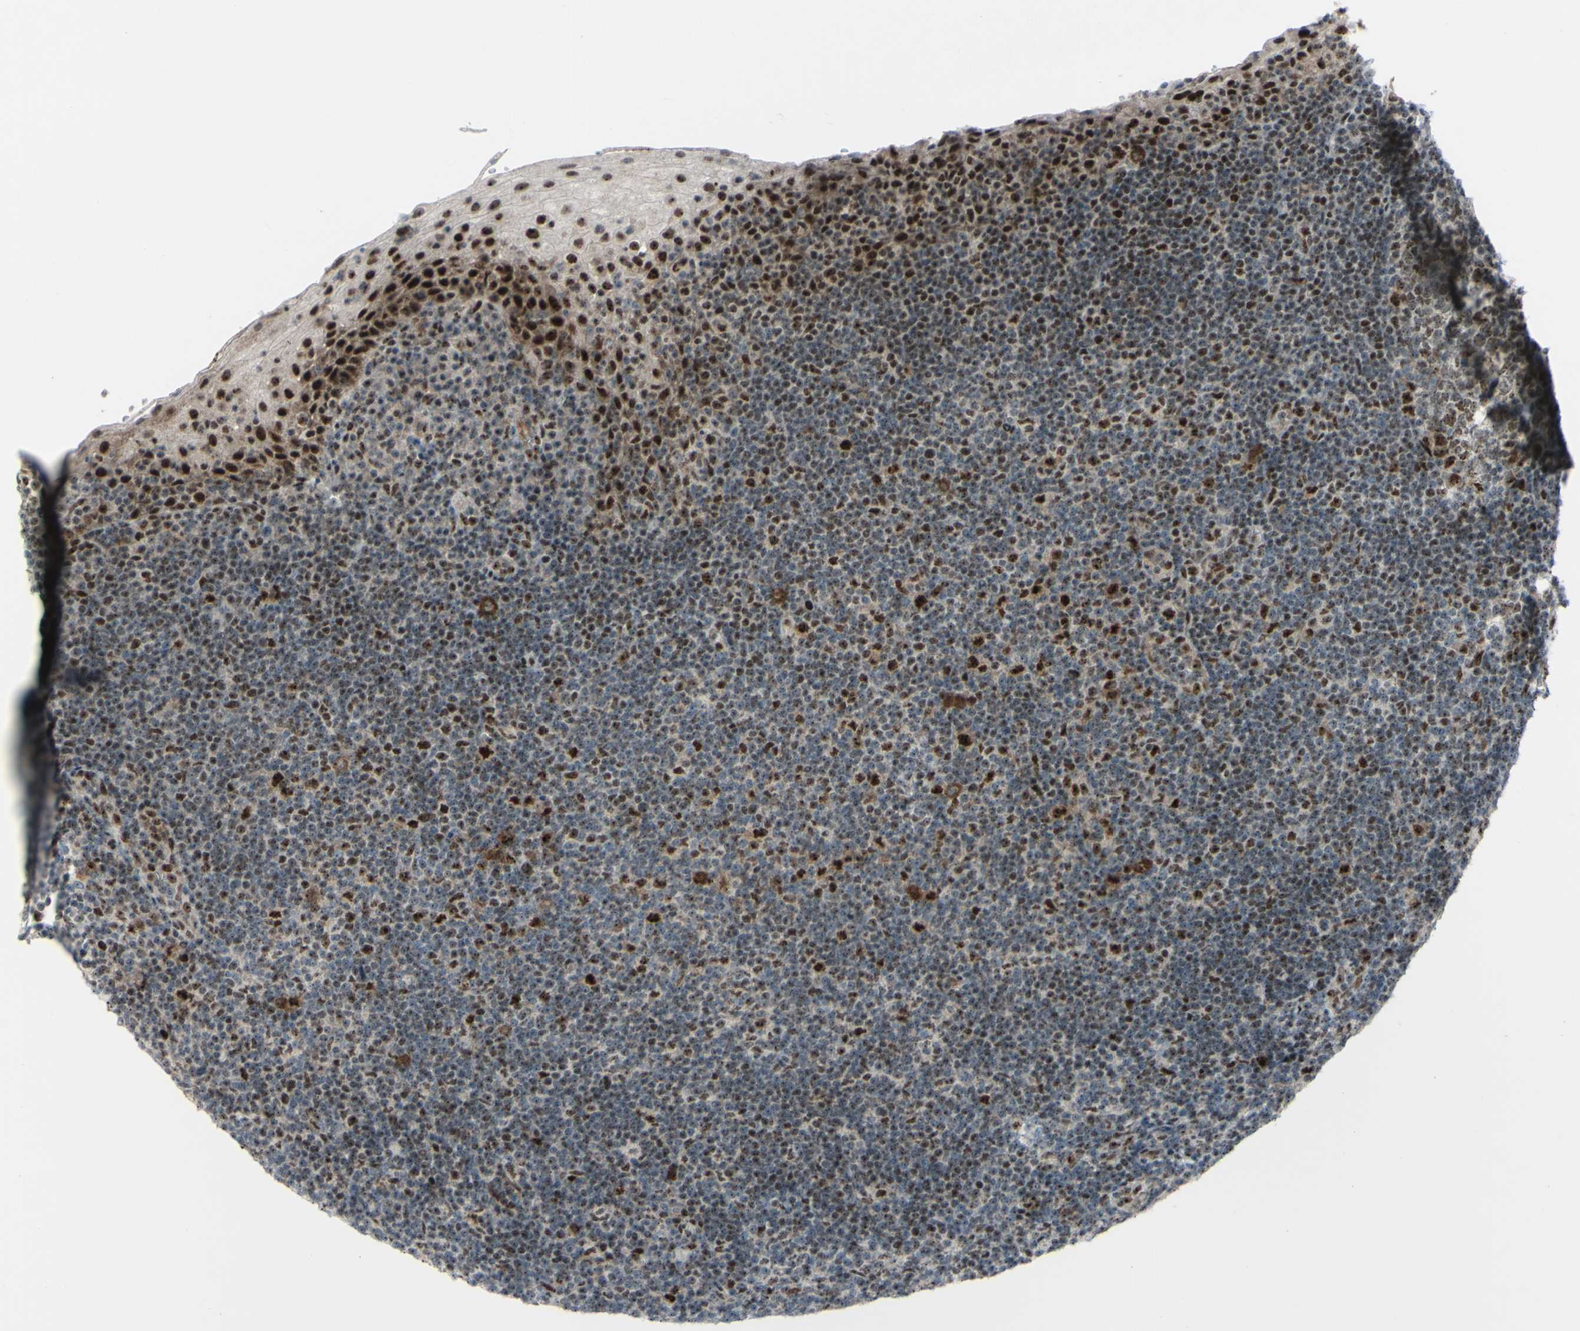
{"staining": {"intensity": "moderate", "quantity": "25%-75%", "location": "nuclear"}, "tissue": "tonsil", "cell_type": "Non-germinal center cells", "image_type": "normal", "snomed": [{"axis": "morphology", "description": "Normal tissue, NOS"}, {"axis": "topography", "description": "Tonsil"}], "caption": "Benign tonsil displays moderate nuclear positivity in about 25%-75% of non-germinal center cells, visualized by immunohistochemistry.", "gene": "POLR1A", "patient": {"sex": "male", "age": 37}}